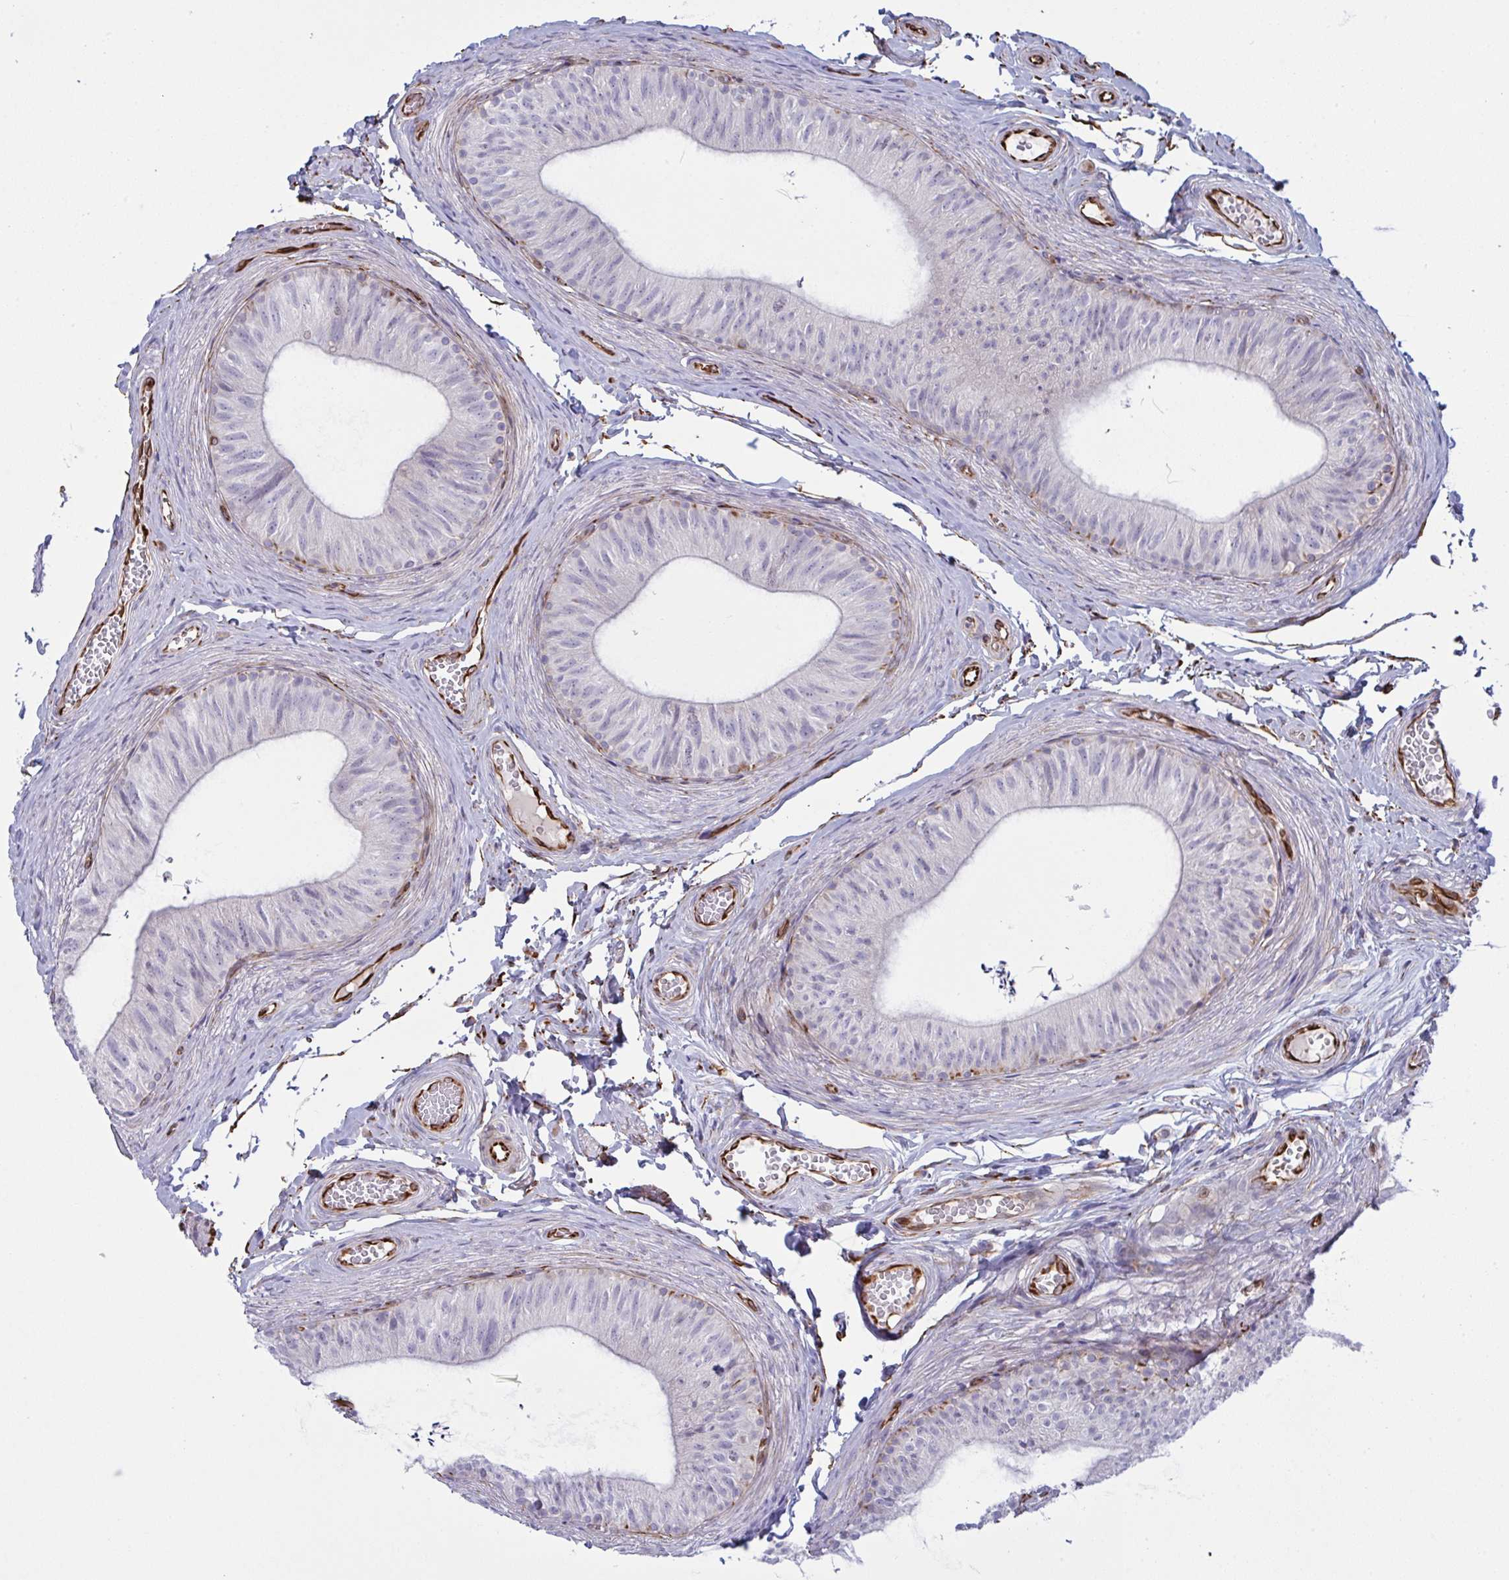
{"staining": {"intensity": "negative", "quantity": "none", "location": "none"}, "tissue": "epididymis", "cell_type": "Glandular cells", "image_type": "normal", "snomed": [{"axis": "morphology", "description": "Normal tissue, NOS"}, {"axis": "topography", "description": "Epididymis, spermatic cord, NOS"}, {"axis": "topography", "description": "Epididymis"}, {"axis": "topography", "description": "Peripheral nerve tissue"}], "caption": "Immunohistochemistry (IHC) of unremarkable epididymis reveals no staining in glandular cells.", "gene": "DCBLD1", "patient": {"sex": "male", "age": 29}}